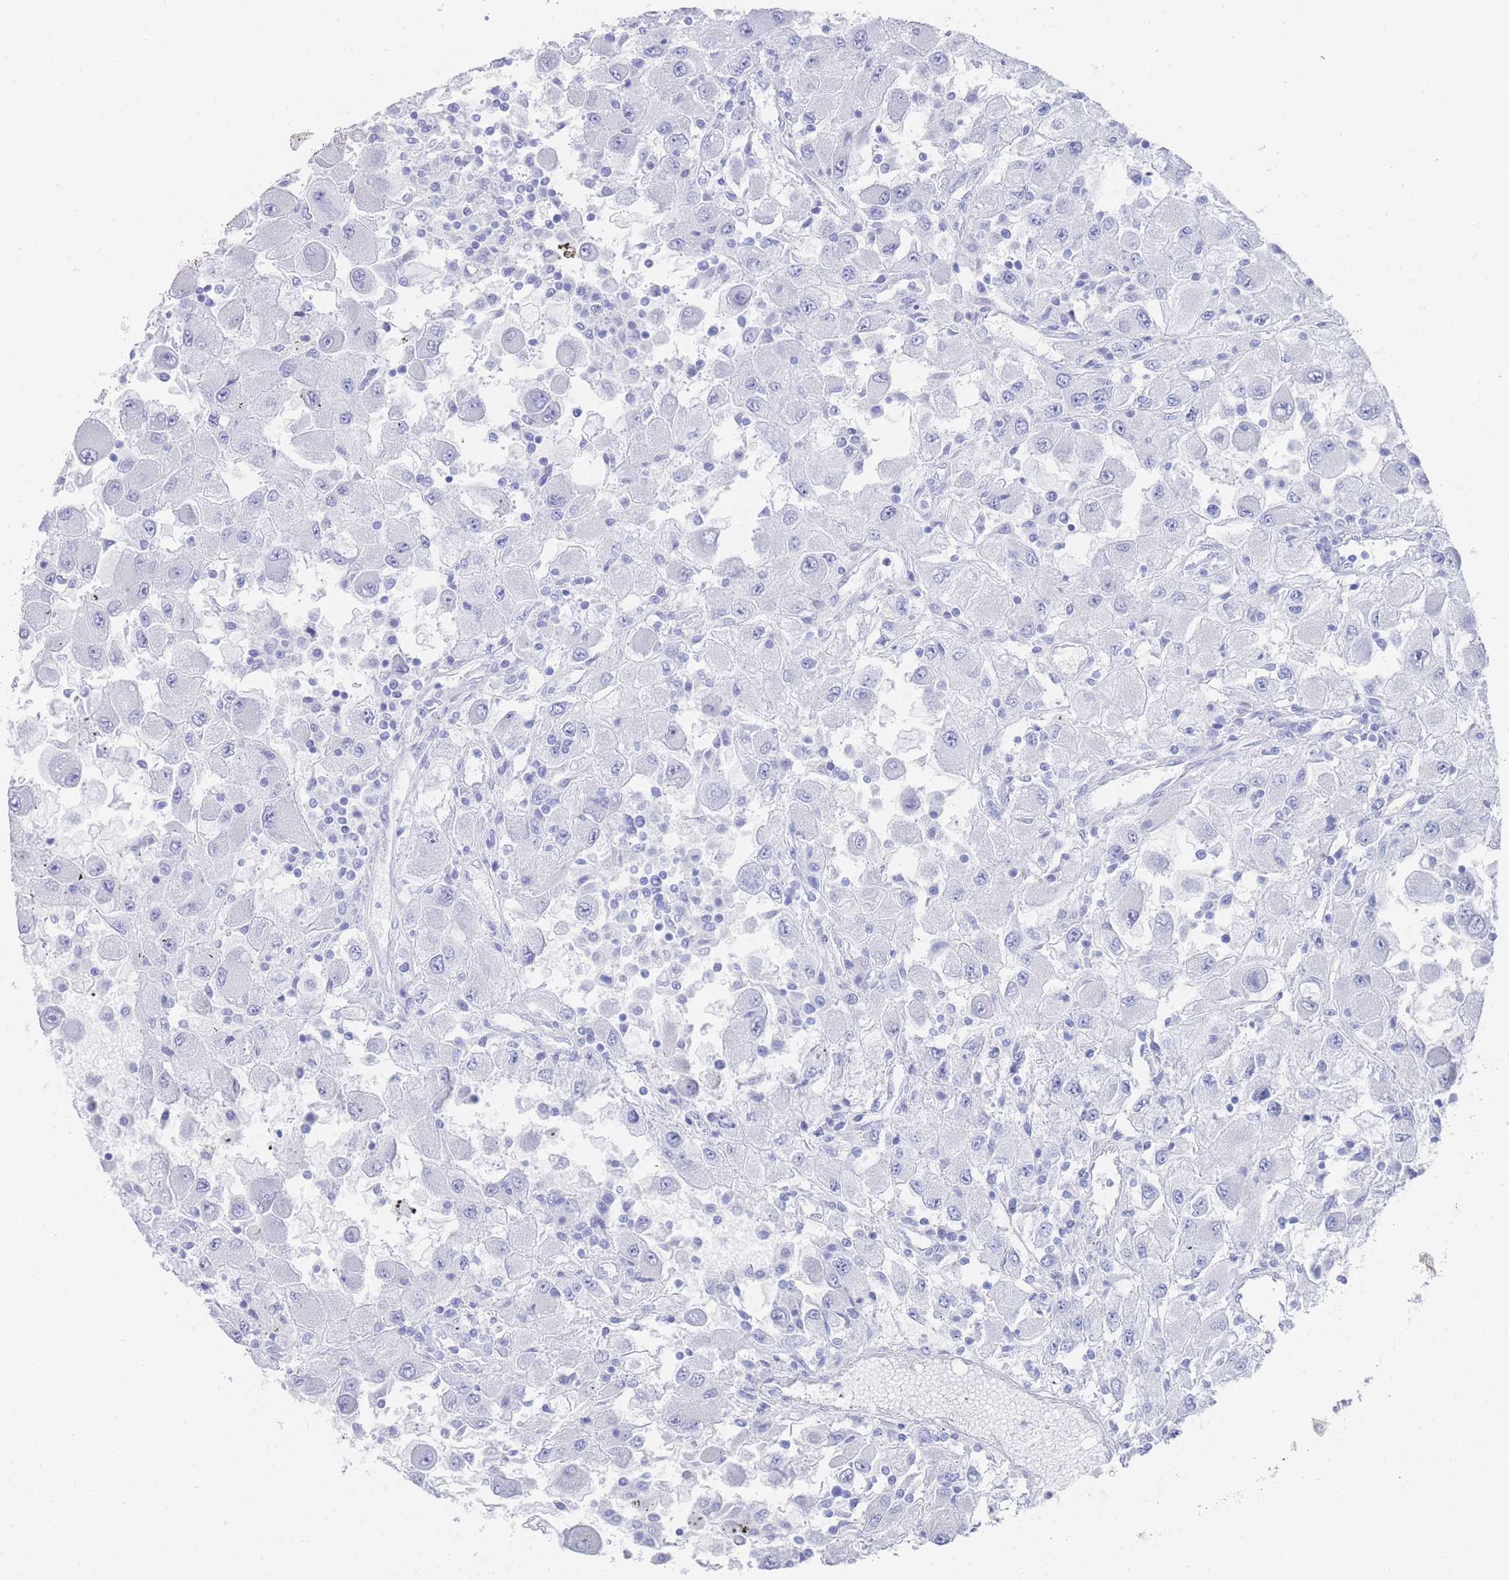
{"staining": {"intensity": "negative", "quantity": "none", "location": "none"}, "tissue": "renal cancer", "cell_type": "Tumor cells", "image_type": "cancer", "snomed": [{"axis": "morphology", "description": "Adenocarcinoma, NOS"}, {"axis": "topography", "description": "Kidney"}], "caption": "High magnification brightfield microscopy of renal cancer (adenocarcinoma) stained with DAB (brown) and counterstained with hematoxylin (blue): tumor cells show no significant positivity.", "gene": "LRRC37A", "patient": {"sex": "female", "age": 67}}